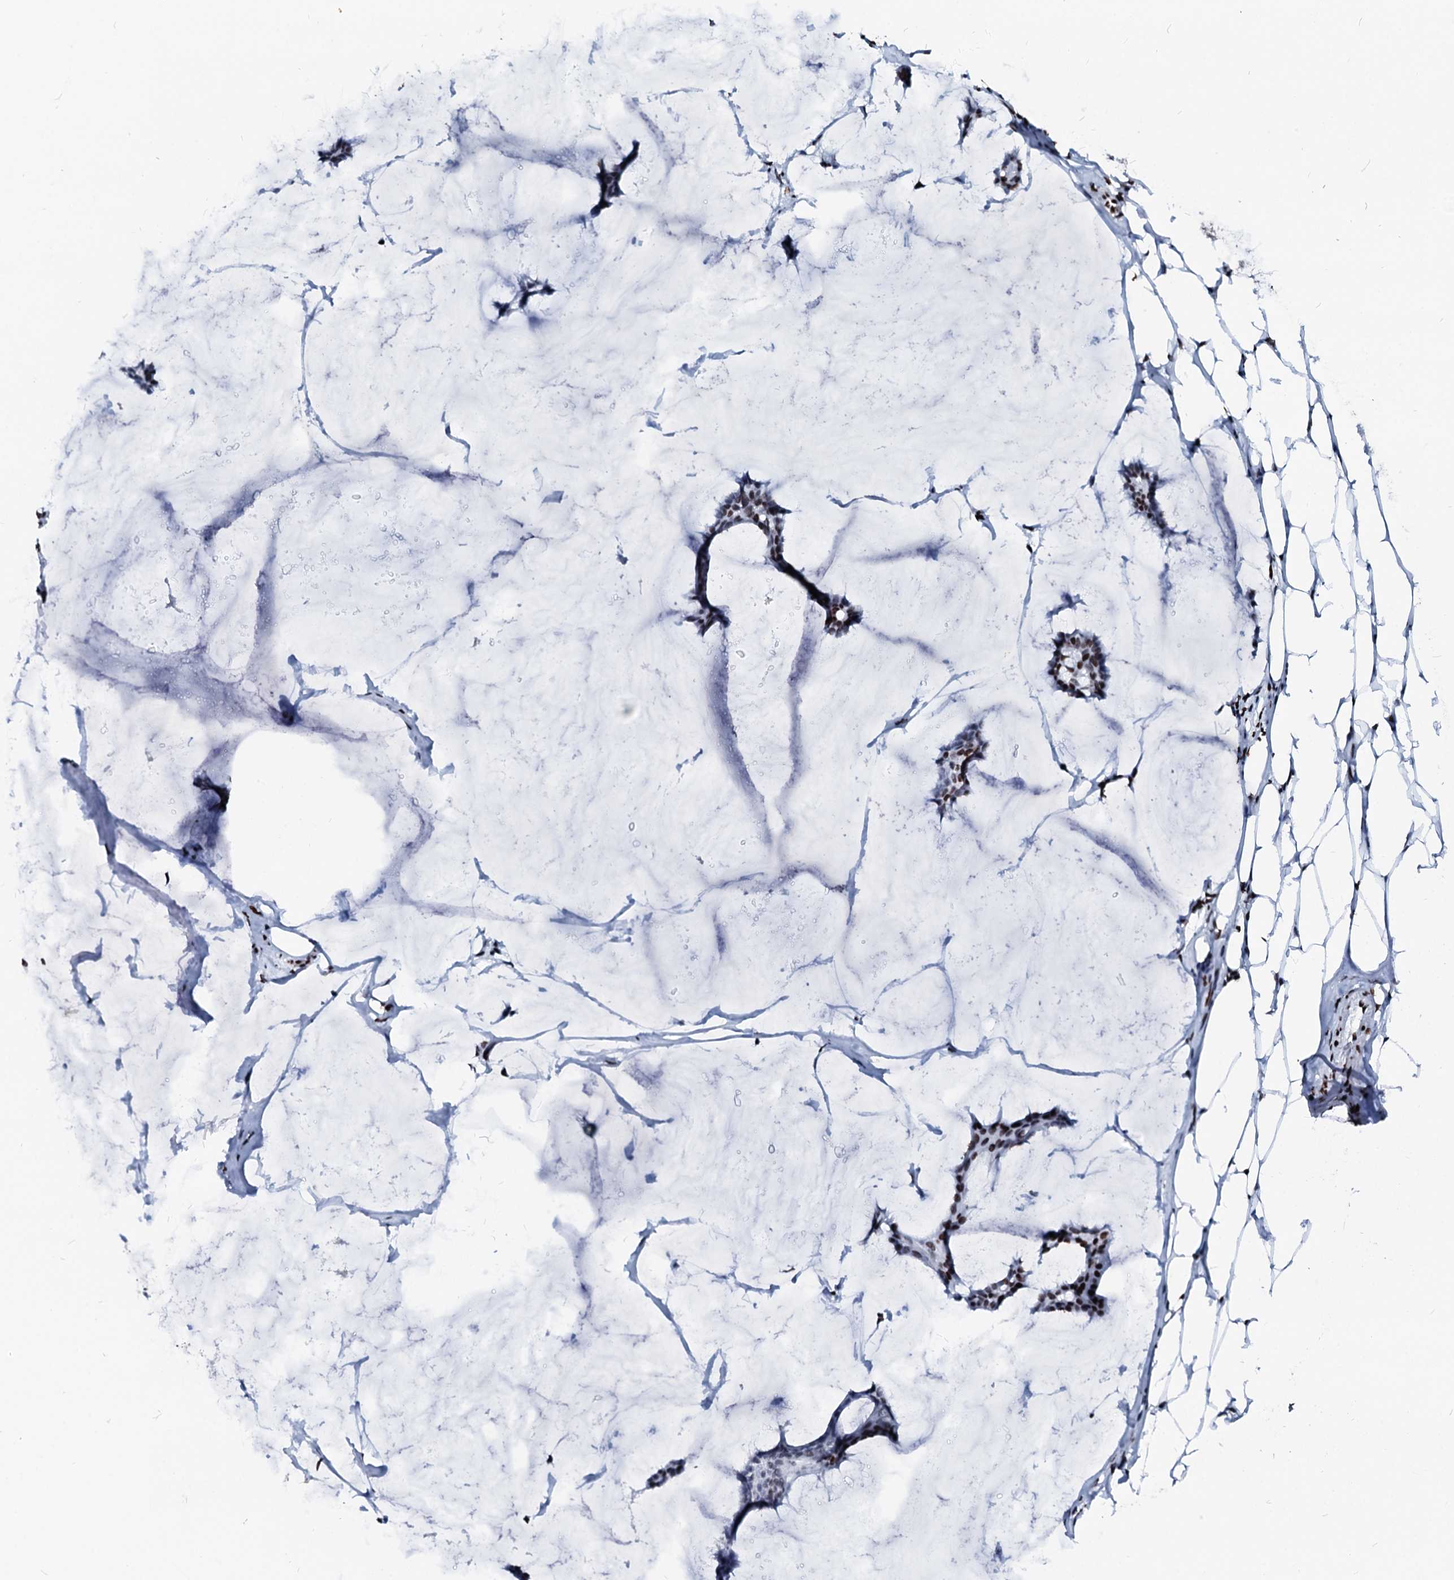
{"staining": {"intensity": "moderate", "quantity": "25%-75%", "location": "nuclear"}, "tissue": "breast cancer", "cell_type": "Tumor cells", "image_type": "cancer", "snomed": [{"axis": "morphology", "description": "Duct carcinoma"}, {"axis": "topography", "description": "Breast"}], "caption": "IHC of breast cancer reveals medium levels of moderate nuclear positivity in about 25%-75% of tumor cells. (DAB IHC, brown staining for protein, blue staining for nuclei).", "gene": "RALY", "patient": {"sex": "female", "age": 93}}